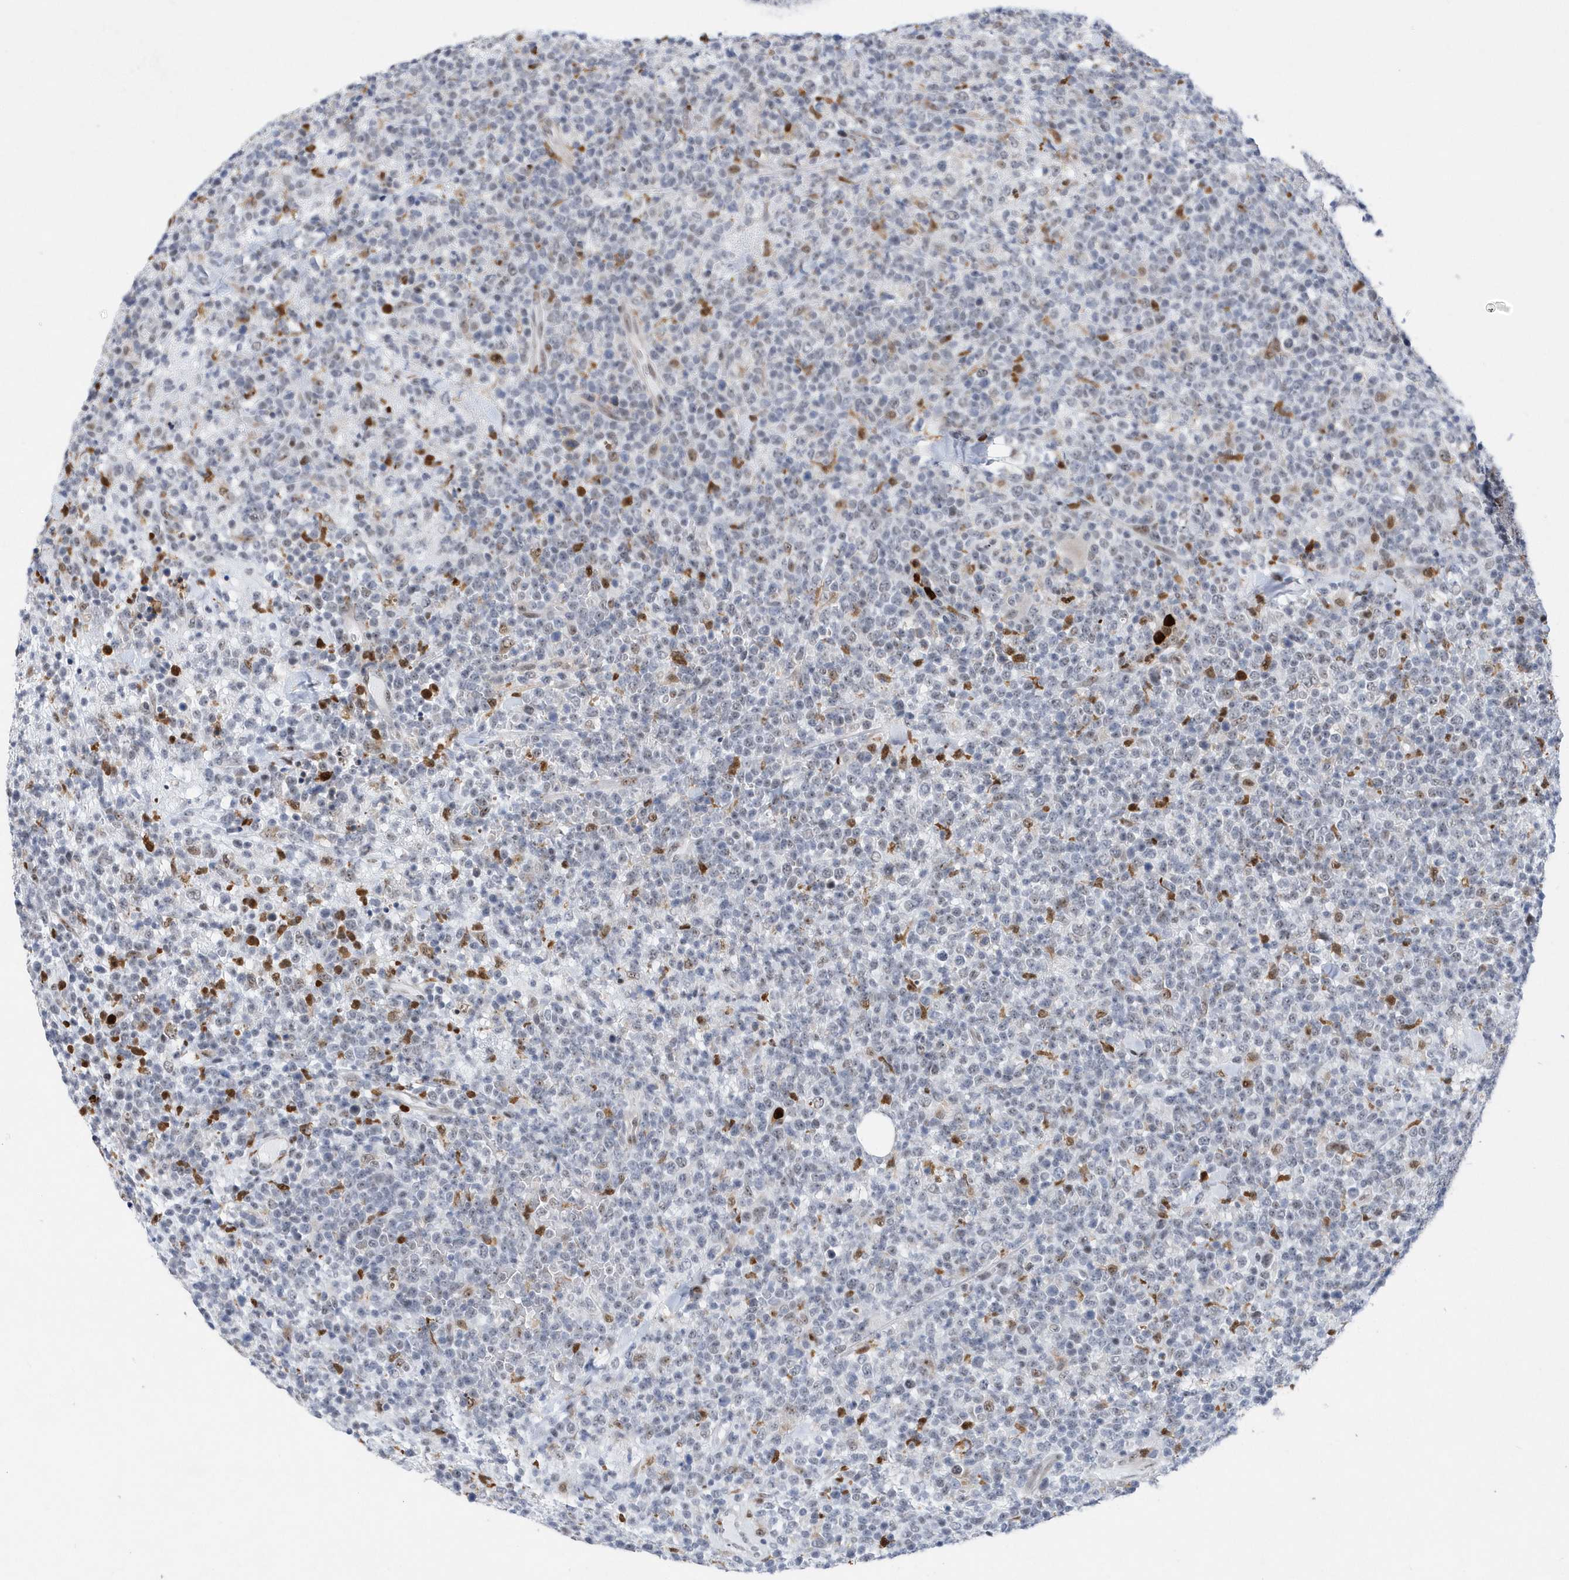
{"staining": {"intensity": "negative", "quantity": "none", "location": "none"}, "tissue": "lymphoma", "cell_type": "Tumor cells", "image_type": "cancer", "snomed": [{"axis": "morphology", "description": "Malignant lymphoma, non-Hodgkin's type, High grade"}, {"axis": "topography", "description": "Colon"}], "caption": "A high-resolution histopathology image shows immunohistochemistry staining of high-grade malignant lymphoma, non-Hodgkin's type, which demonstrates no significant positivity in tumor cells. The staining is performed using DAB brown chromogen with nuclei counter-stained in using hematoxylin.", "gene": "RPP30", "patient": {"sex": "female", "age": 53}}